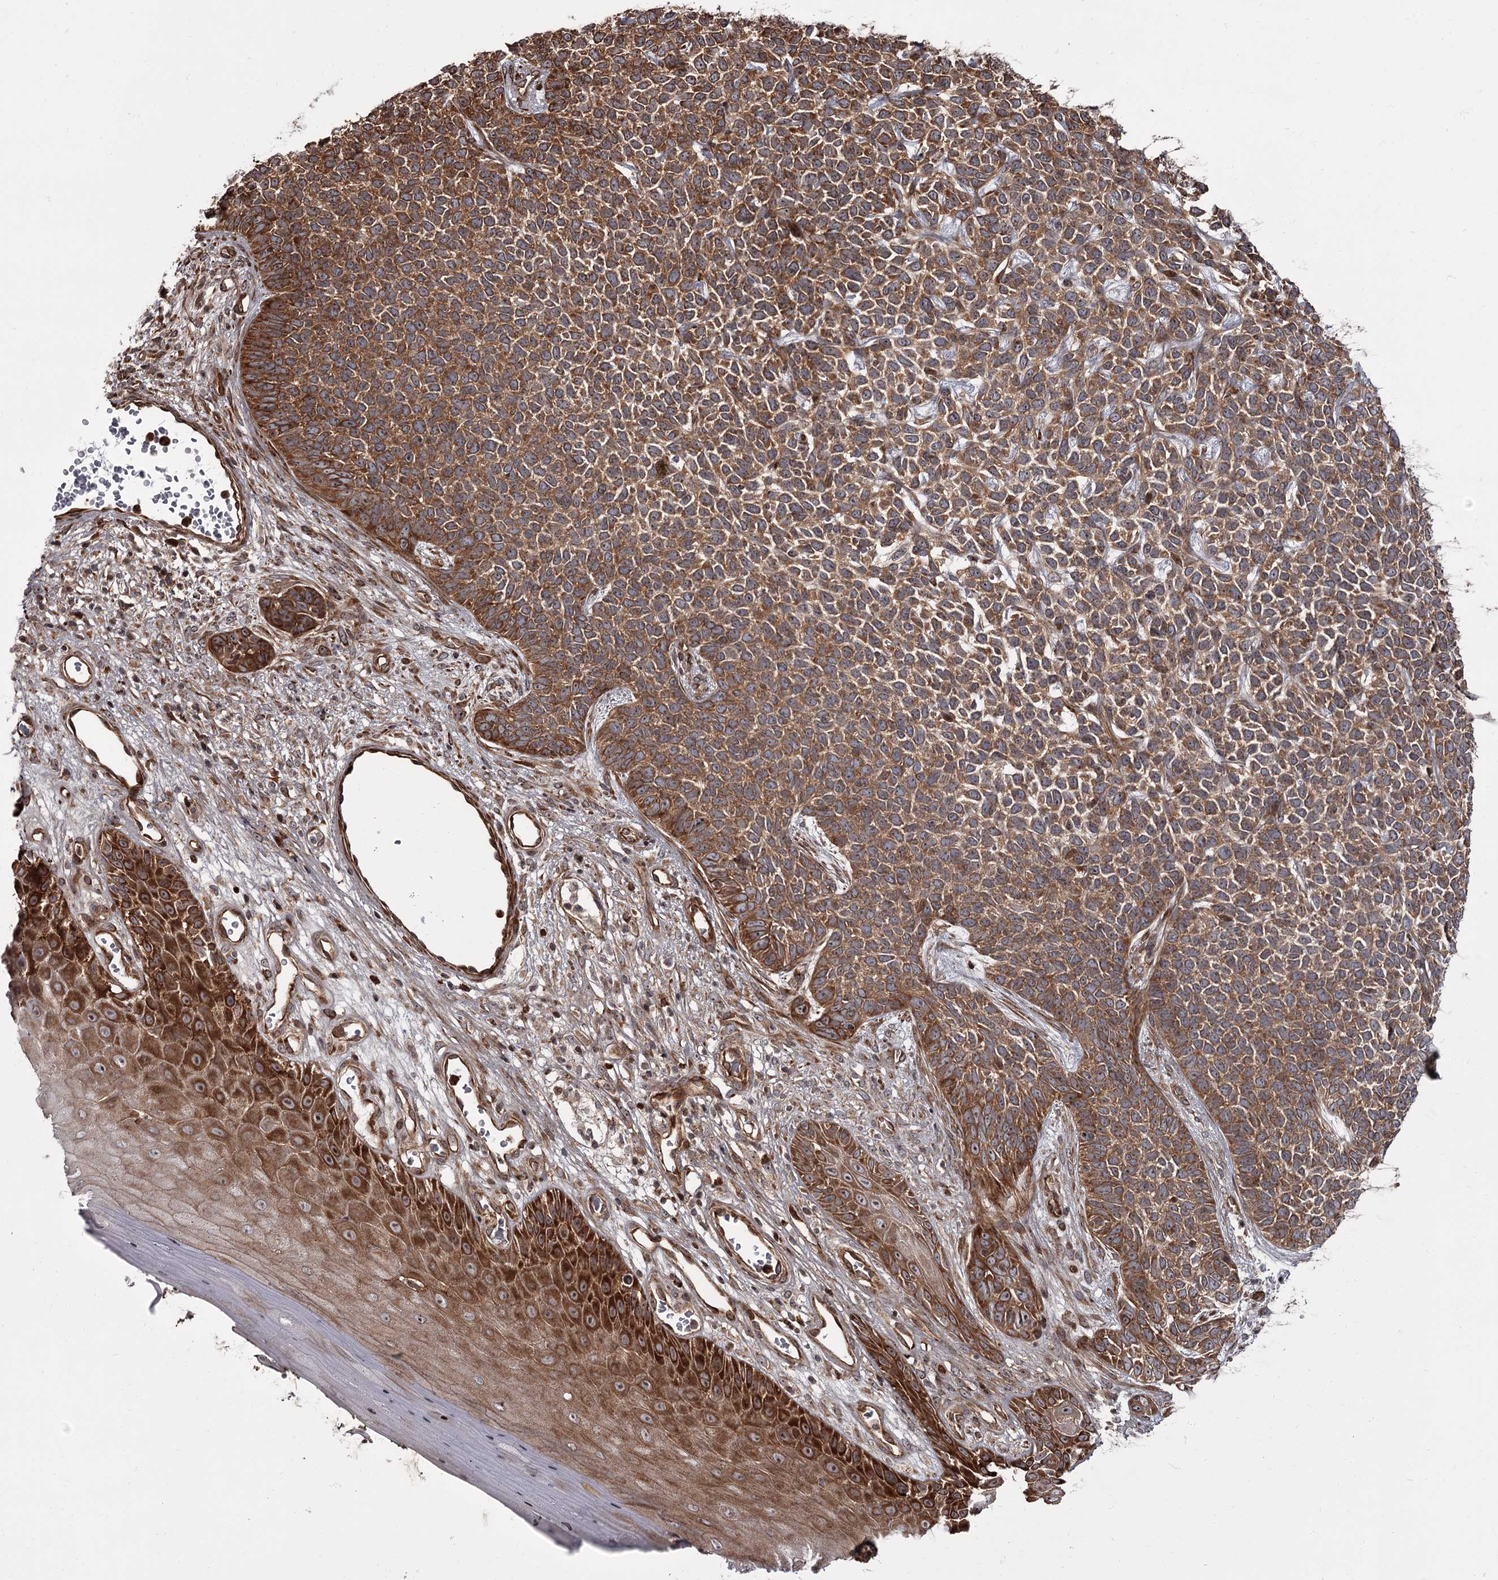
{"staining": {"intensity": "moderate", "quantity": ">75%", "location": "cytoplasmic/membranous"}, "tissue": "skin cancer", "cell_type": "Tumor cells", "image_type": "cancer", "snomed": [{"axis": "morphology", "description": "Basal cell carcinoma"}, {"axis": "topography", "description": "Skin"}], "caption": "High-power microscopy captured an immunohistochemistry (IHC) image of skin cancer, revealing moderate cytoplasmic/membranous positivity in approximately >75% of tumor cells.", "gene": "THAP9", "patient": {"sex": "female", "age": 84}}